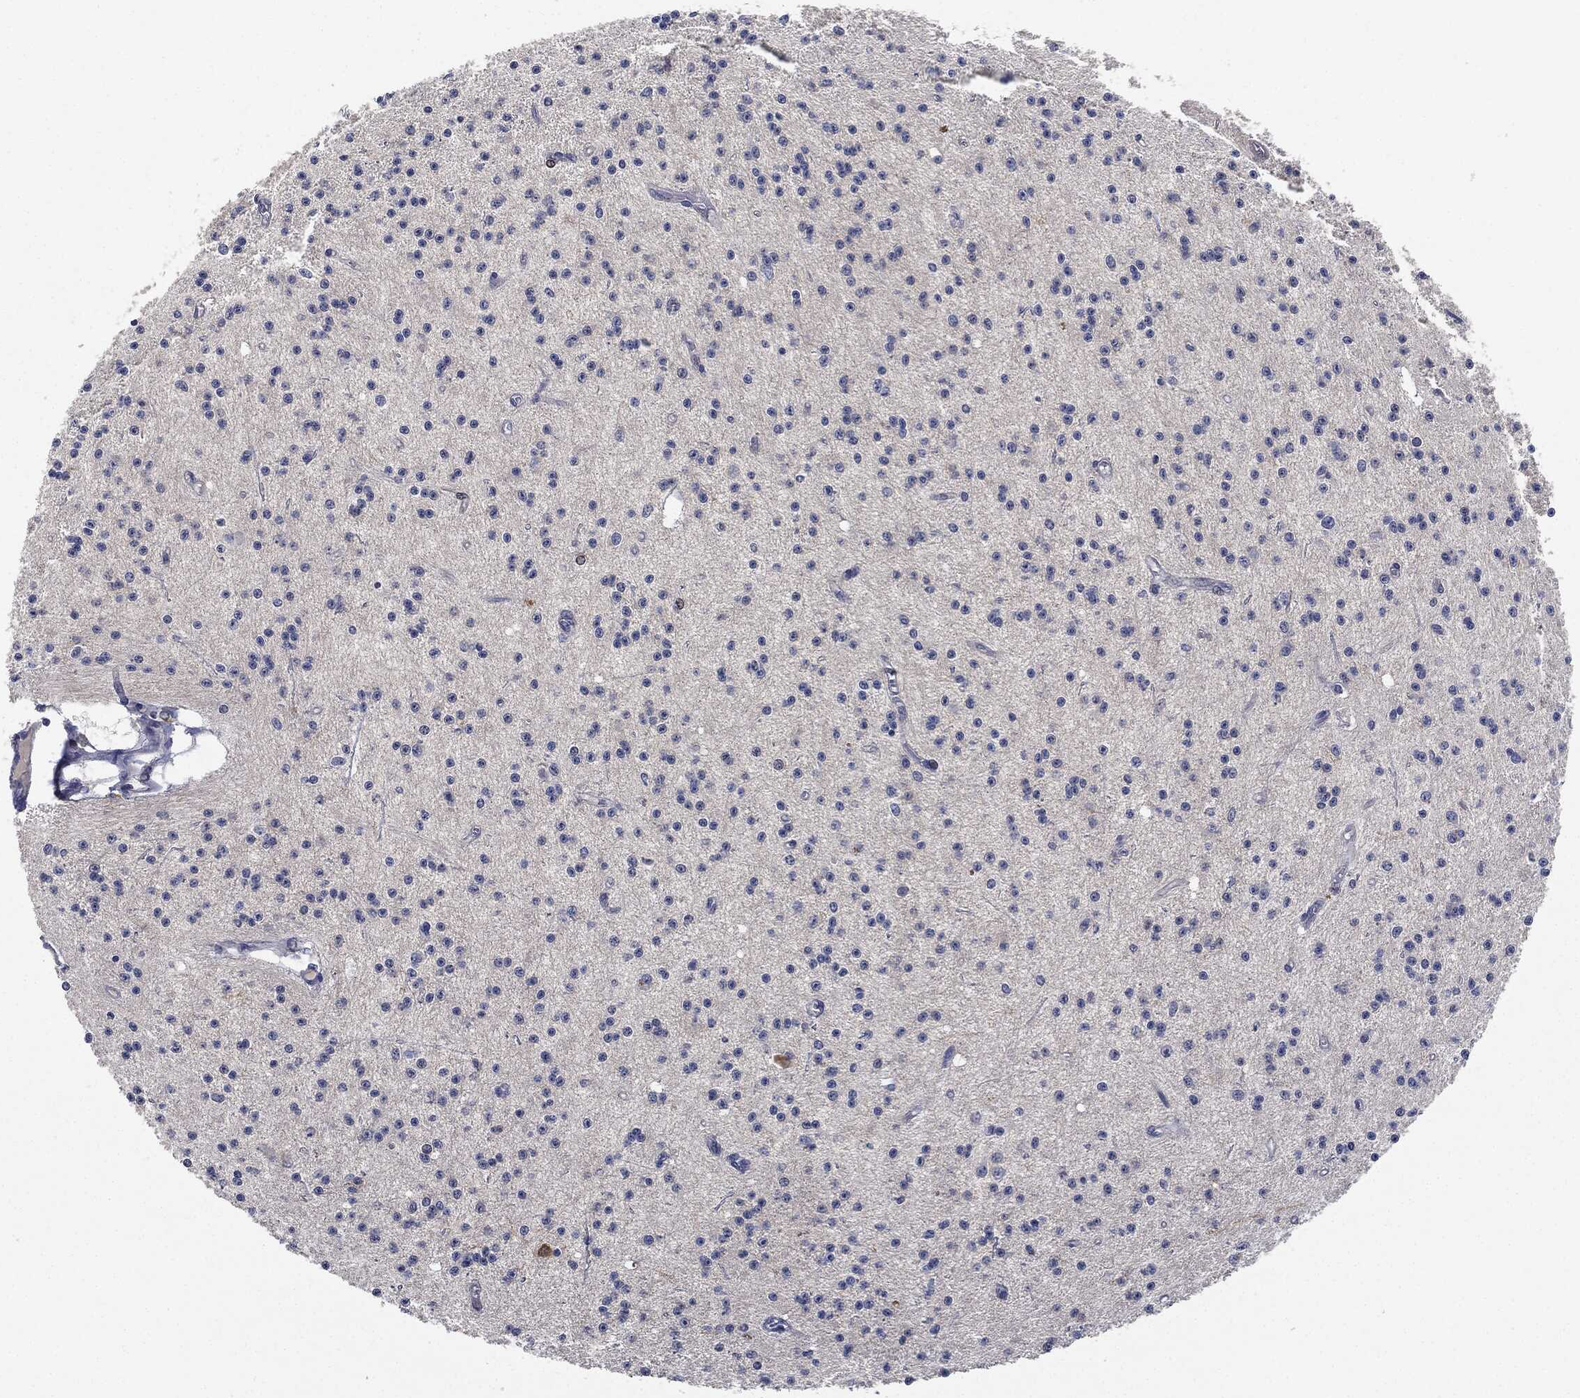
{"staining": {"intensity": "negative", "quantity": "none", "location": "none"}, "tissue": "glioma", "cell_type": "Tumor cells", "image_type": "cancer", "snomed": [{"axis": "morphology", "description": "Glioma, malignant, Low grade"}, {"axis": "topography", "description": "Brain"}], "caption": "This is an immunohistochemistry (IHC) image of human malignant low-grade glioma. There is no positivity in tumor cells.", "gene": "NTRK1", "patient": {"sex": "male", "age": 27}}